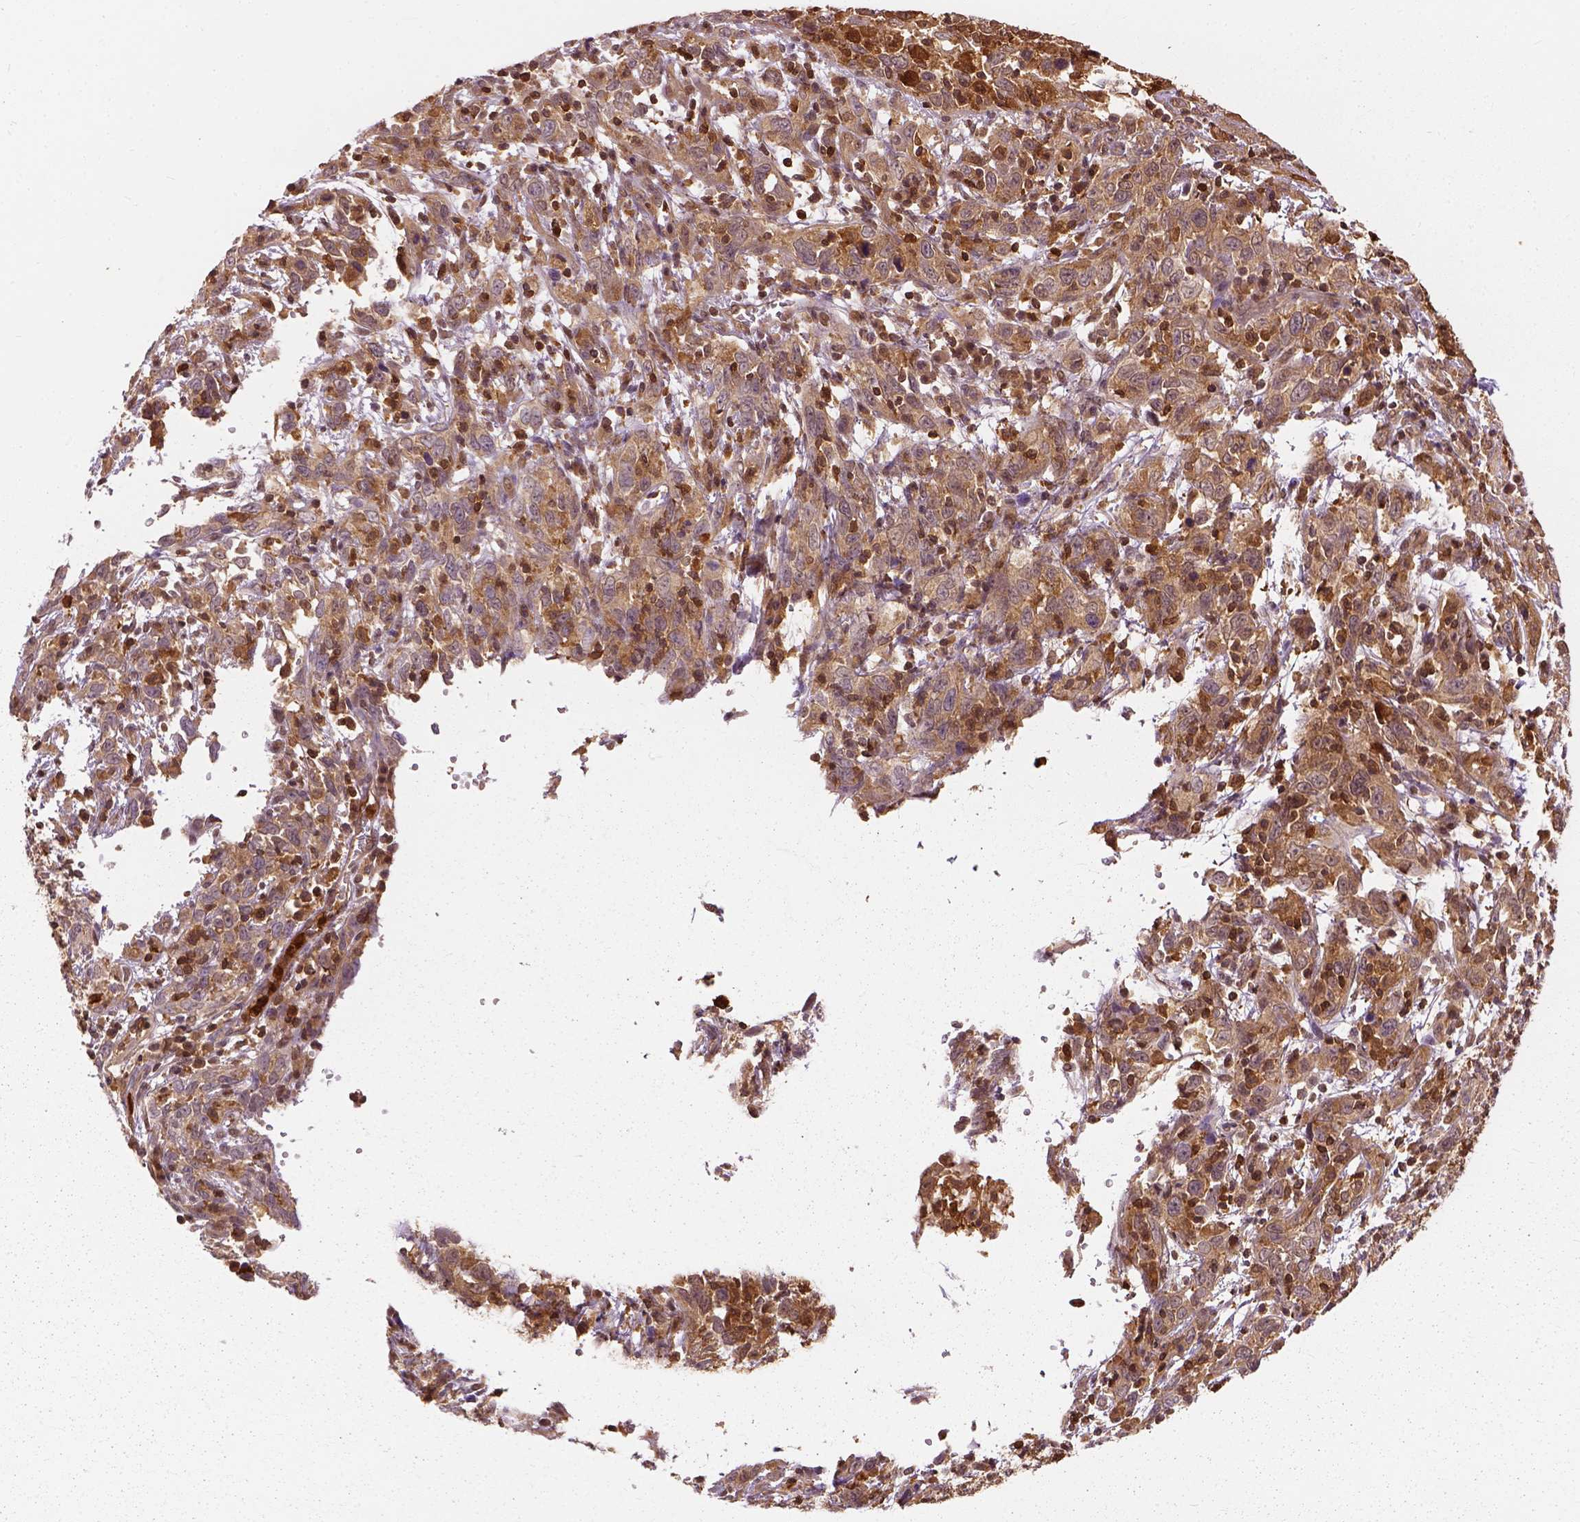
{"staining": {"intensity": "moderate", "quantity": ">75%", "location": "cytoplasmic/membranous"}, "tissue": "cervical cancer", "cell_type": "Tumor cells", "image_type": "cancer", "snomed": [{"axis": "morphology", "description": "Adenocarcinoma, NOS"}, {"axis": "topography", "description": "Cervix"}], "caption": "Protein staining of cervical cancer (adenocarcinoma) tissue shows moderate cytoplasmic/membranous positivity in about >75% of tumor cells.", "gene": "GPI", "patient": {"sex": "female", "age": 40}}